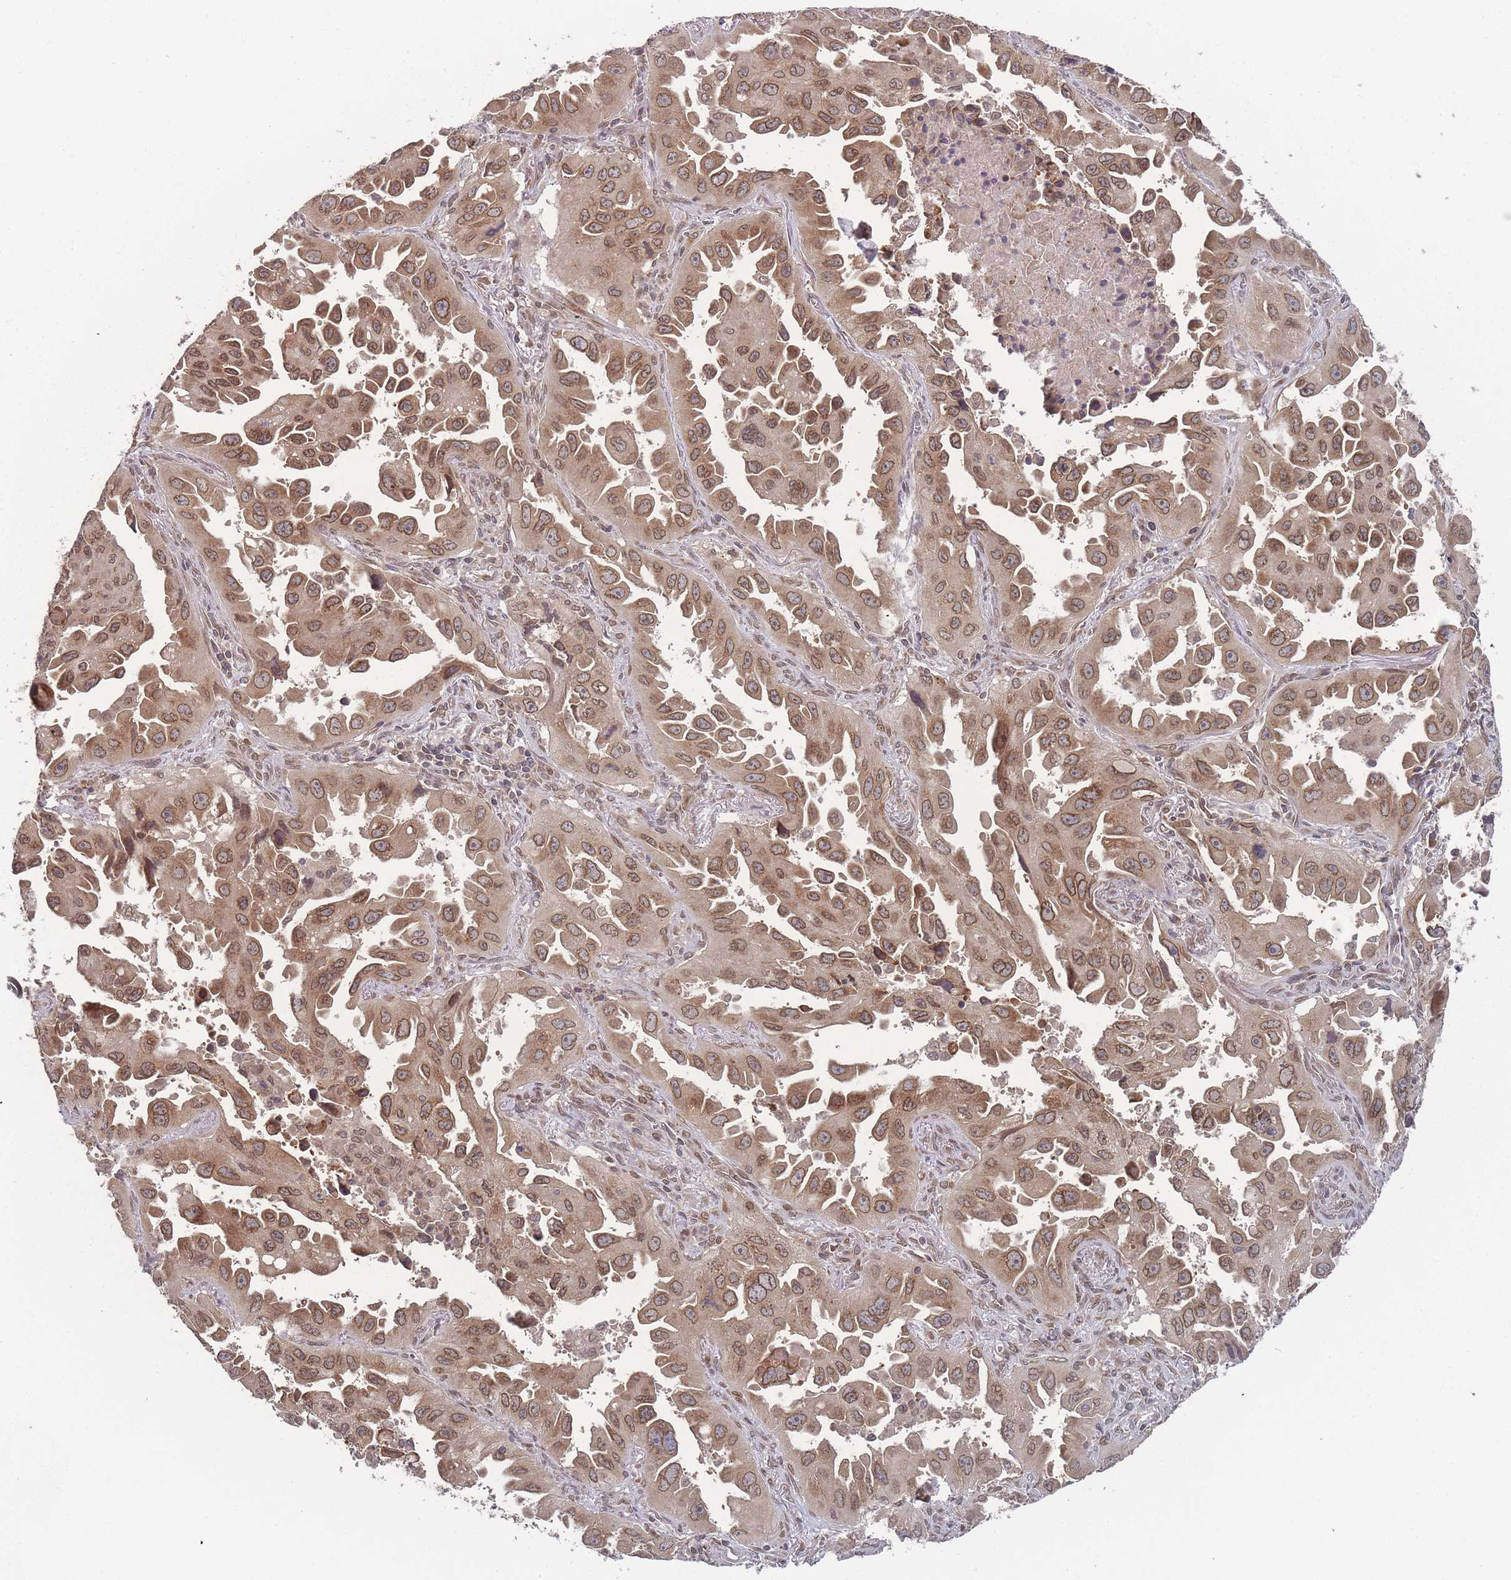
{"staining": {"intensity": "moderate", "quantity": ">75%", "location": "cytoplasmic/membranous,nuclear"}, "tissue": "lung cancer", "cell_type": "Tumor cells", "image_type": "cancer", "snomed": [{"axis": "morphology", "description": "Adenocarcinoma, NOS"}, {"axis": "topography", "description": "Lung"}], "caption": "The immunohistochemical stain labels moderate cytoplasmic/membranous and nuclear expression in tumor cells of lung cancer (adenocarcinoma) tissue.", "gene": "TBC1D25", "patient": {"sex": "male", "age": 66}}